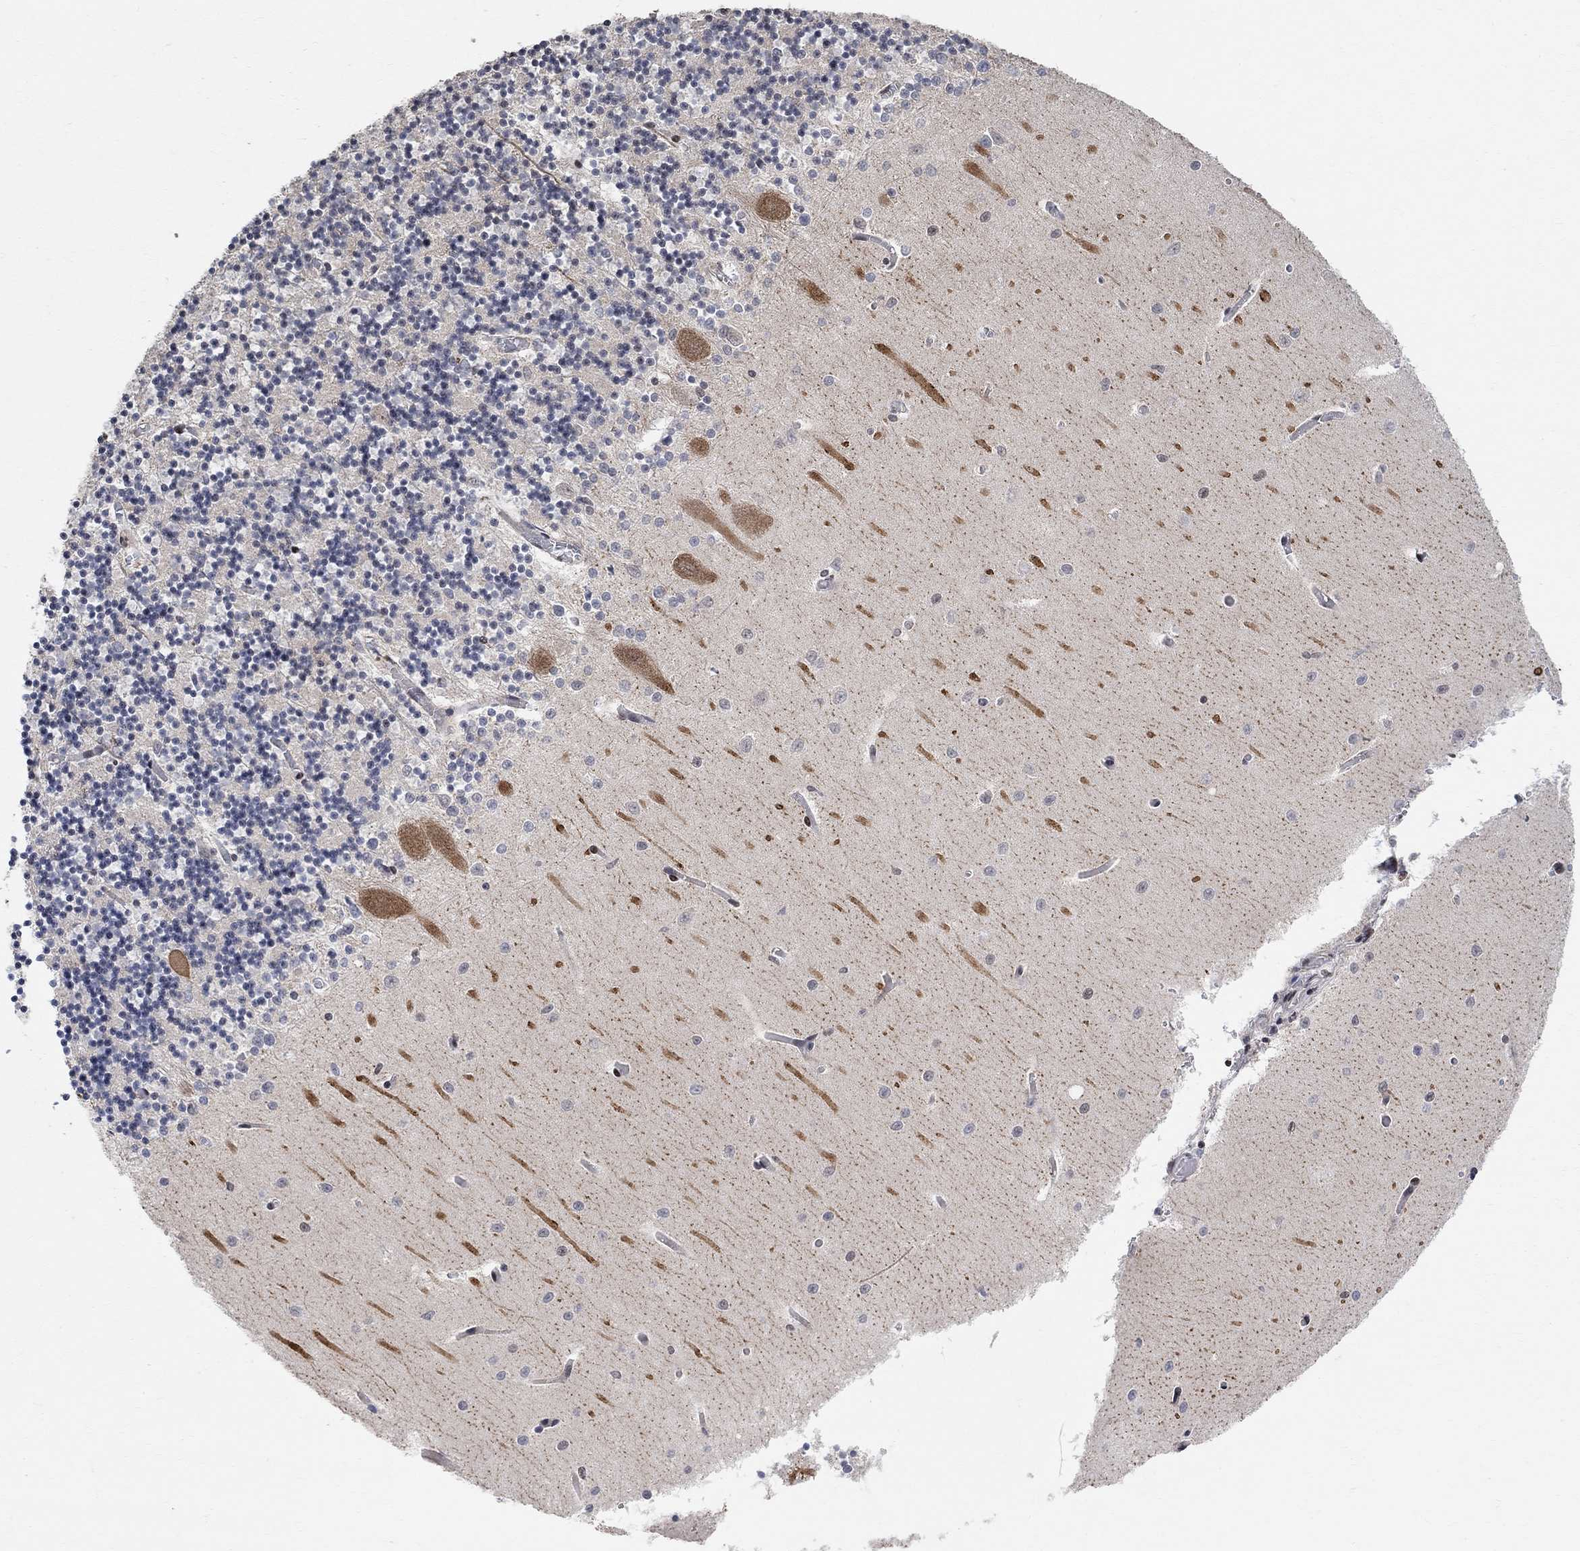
{"staining": {"intensity": "strong", "quantity": "<25%", "location": "nuclear"}, "tissue": "cerebellum", "cell_type": "Cells in granular layer", "image_type": "normal", "snomed": [{"axis": "morphology", "description": "Normal tissue, NOS"}, {"axis": "topography", "description": "Cerebellum"}], "caption": "Protein staining shows strong nuclear expression in about <25% of cells in granular layer in benign cerebellum. (IHC, brightfield microscopy, high magnification).", "gene": "E4F1", "patient": {"sex": "female", "age": 64}}